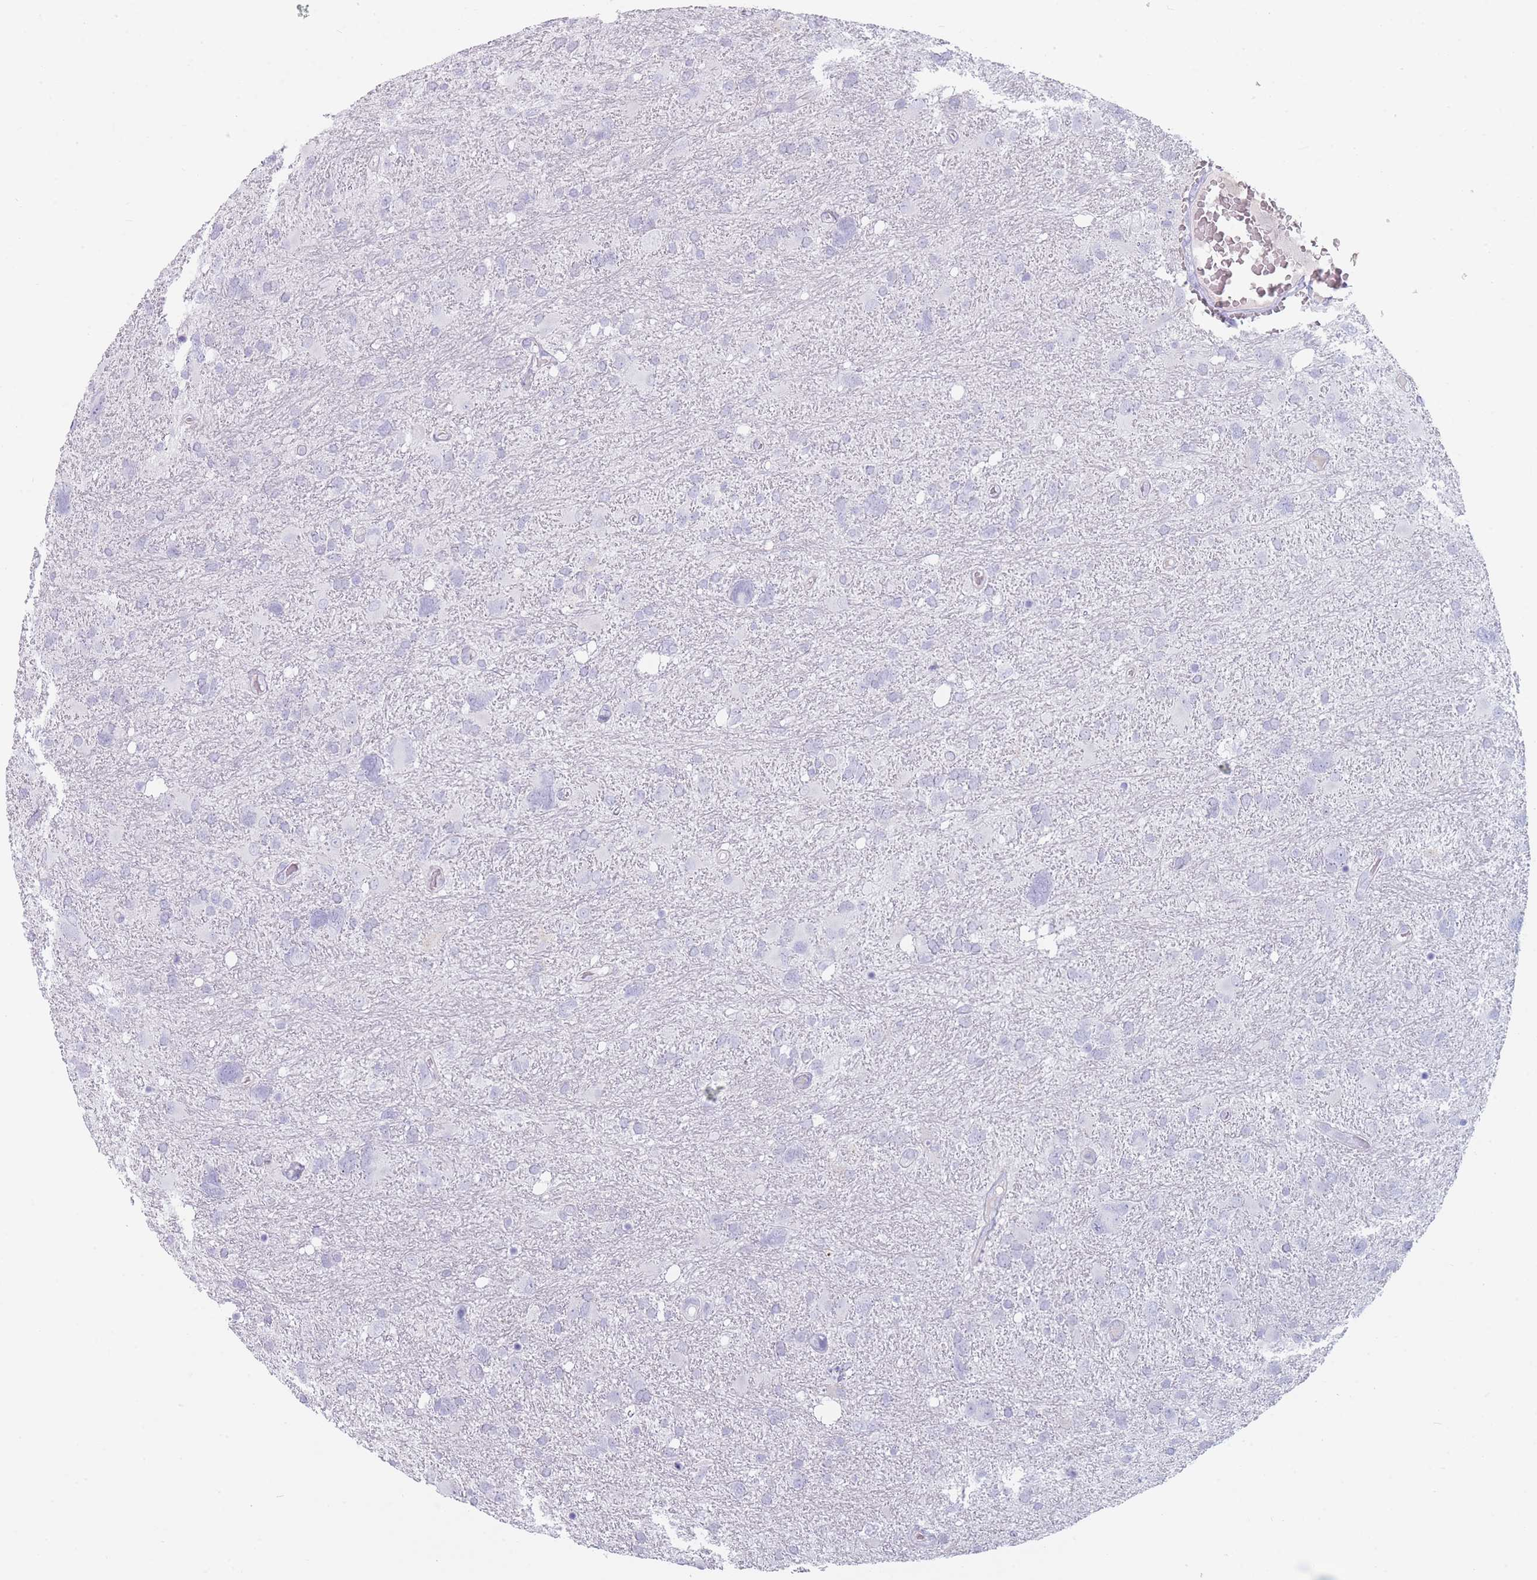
{"staining": {"intensity": "negative", "quantity": "none", "location": "none"}, "tissue": "glioma", "cell_type": "Tumor cells", "image_type": "cancer", "snomed": [{"axis": "morphology", "description": "Glioma, malignant, High grade"}, {"axis": "topography", "description": "Brain"}], "caption": "Immunohistochemistry micrograph of human malignant high-grade glioma stained for a protein (brown), which exhibits no expression in tumor cells. The staining is performed using DAB brown chromogen with nuclei counter-stained in using hematoxylin.", "gene": "GPR12", "patient": {"sex": "male", "age": 61}}